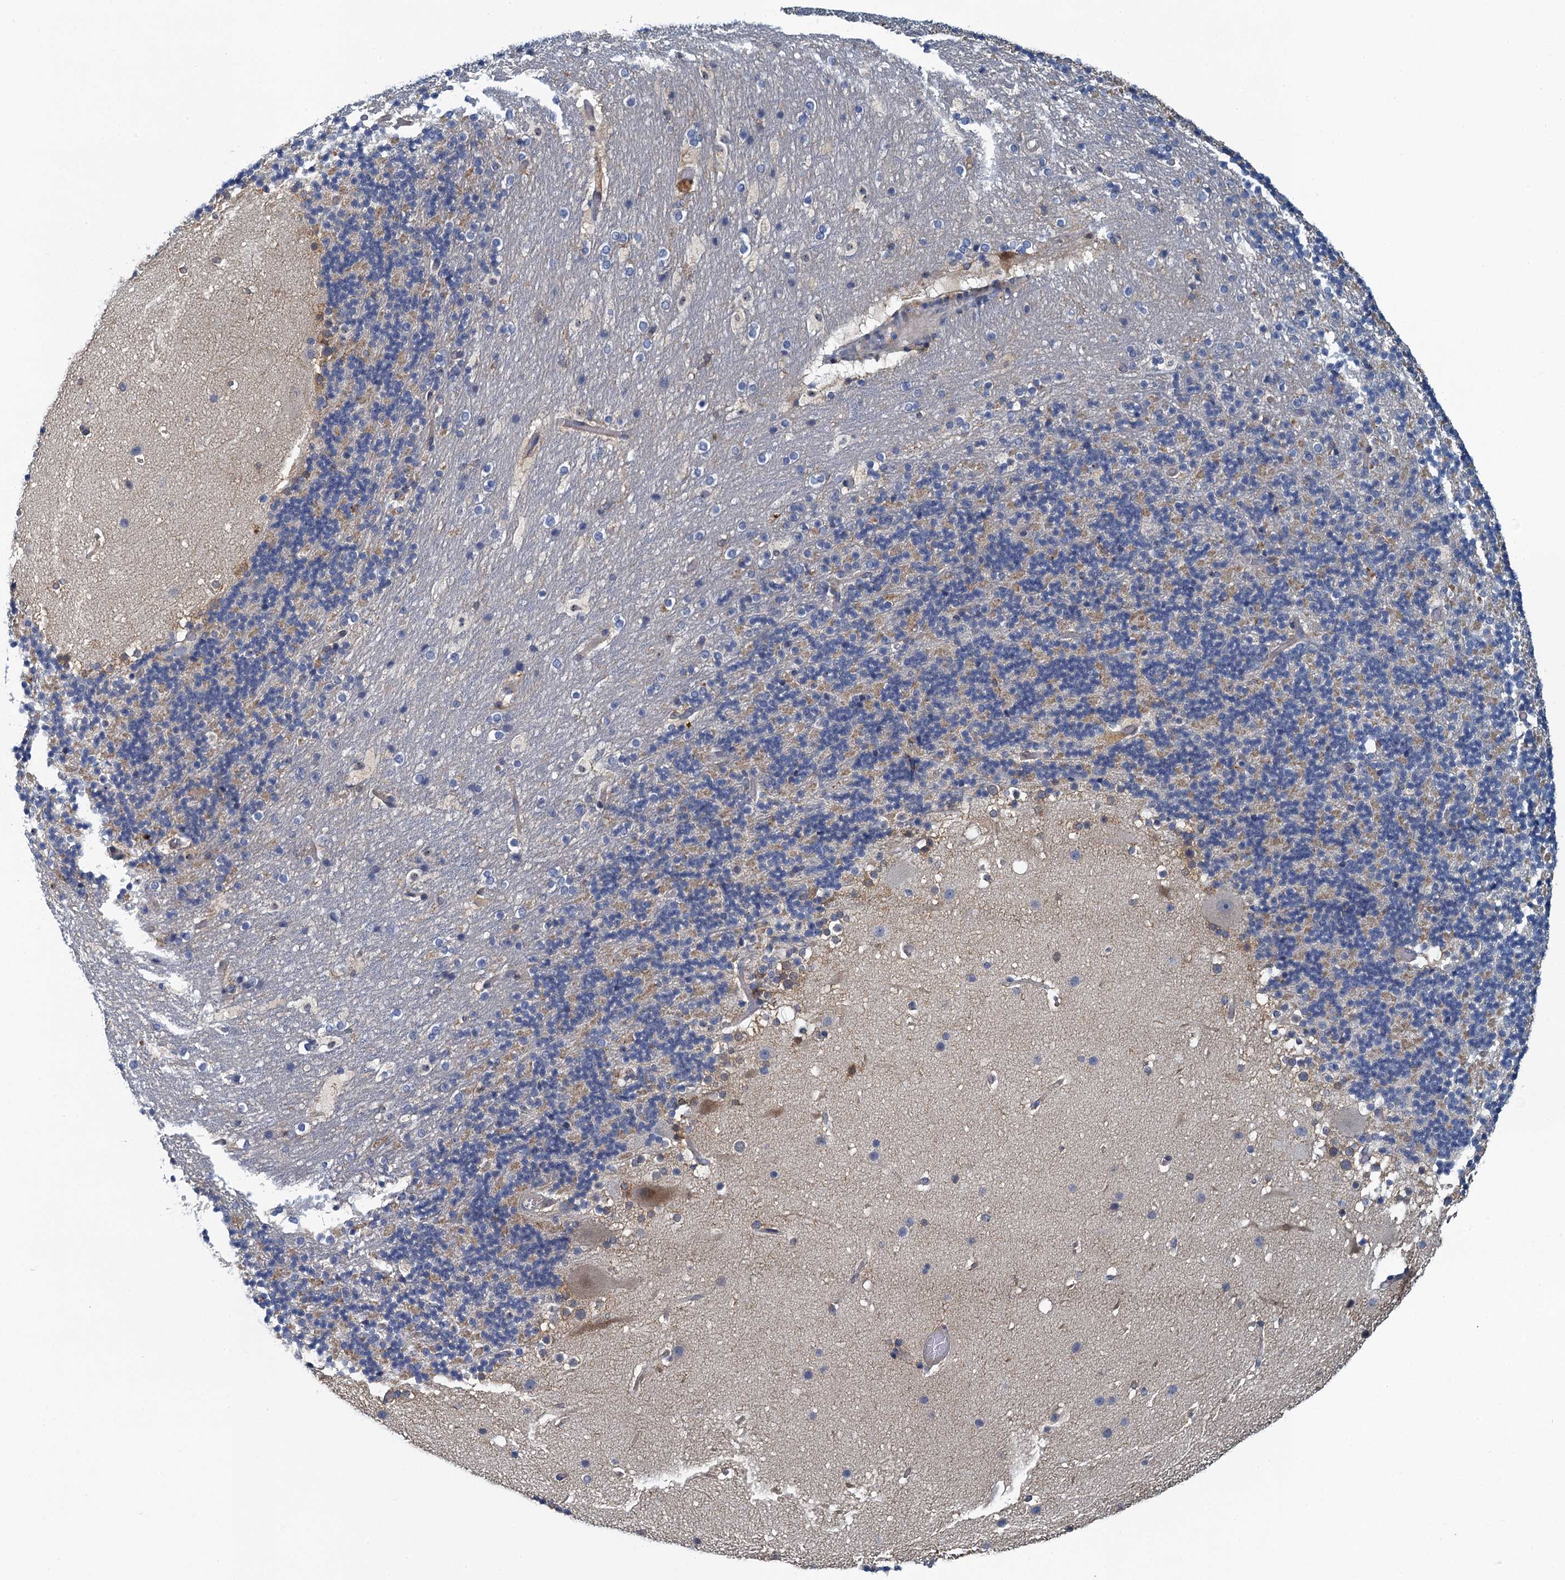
{"staining": {"intensity": "weak", "quantity": "<25%", "location": "cytoplasmic/membranous"}, "tissue": "cerebellum", "cell_type": "Cells in granular layer", "image_type": "normal", "snomed": [{"axis": "morphology", "description": "Normal tissue, NOS"}, {"axis": "topography", "description": "Cerebellum"}], "caption": "The IHC micrograph has no significant expression in cells in granular layer of cerebellum.", "gene": "NCKAP1L", "patient": {"sex": "male", "age": 57}}